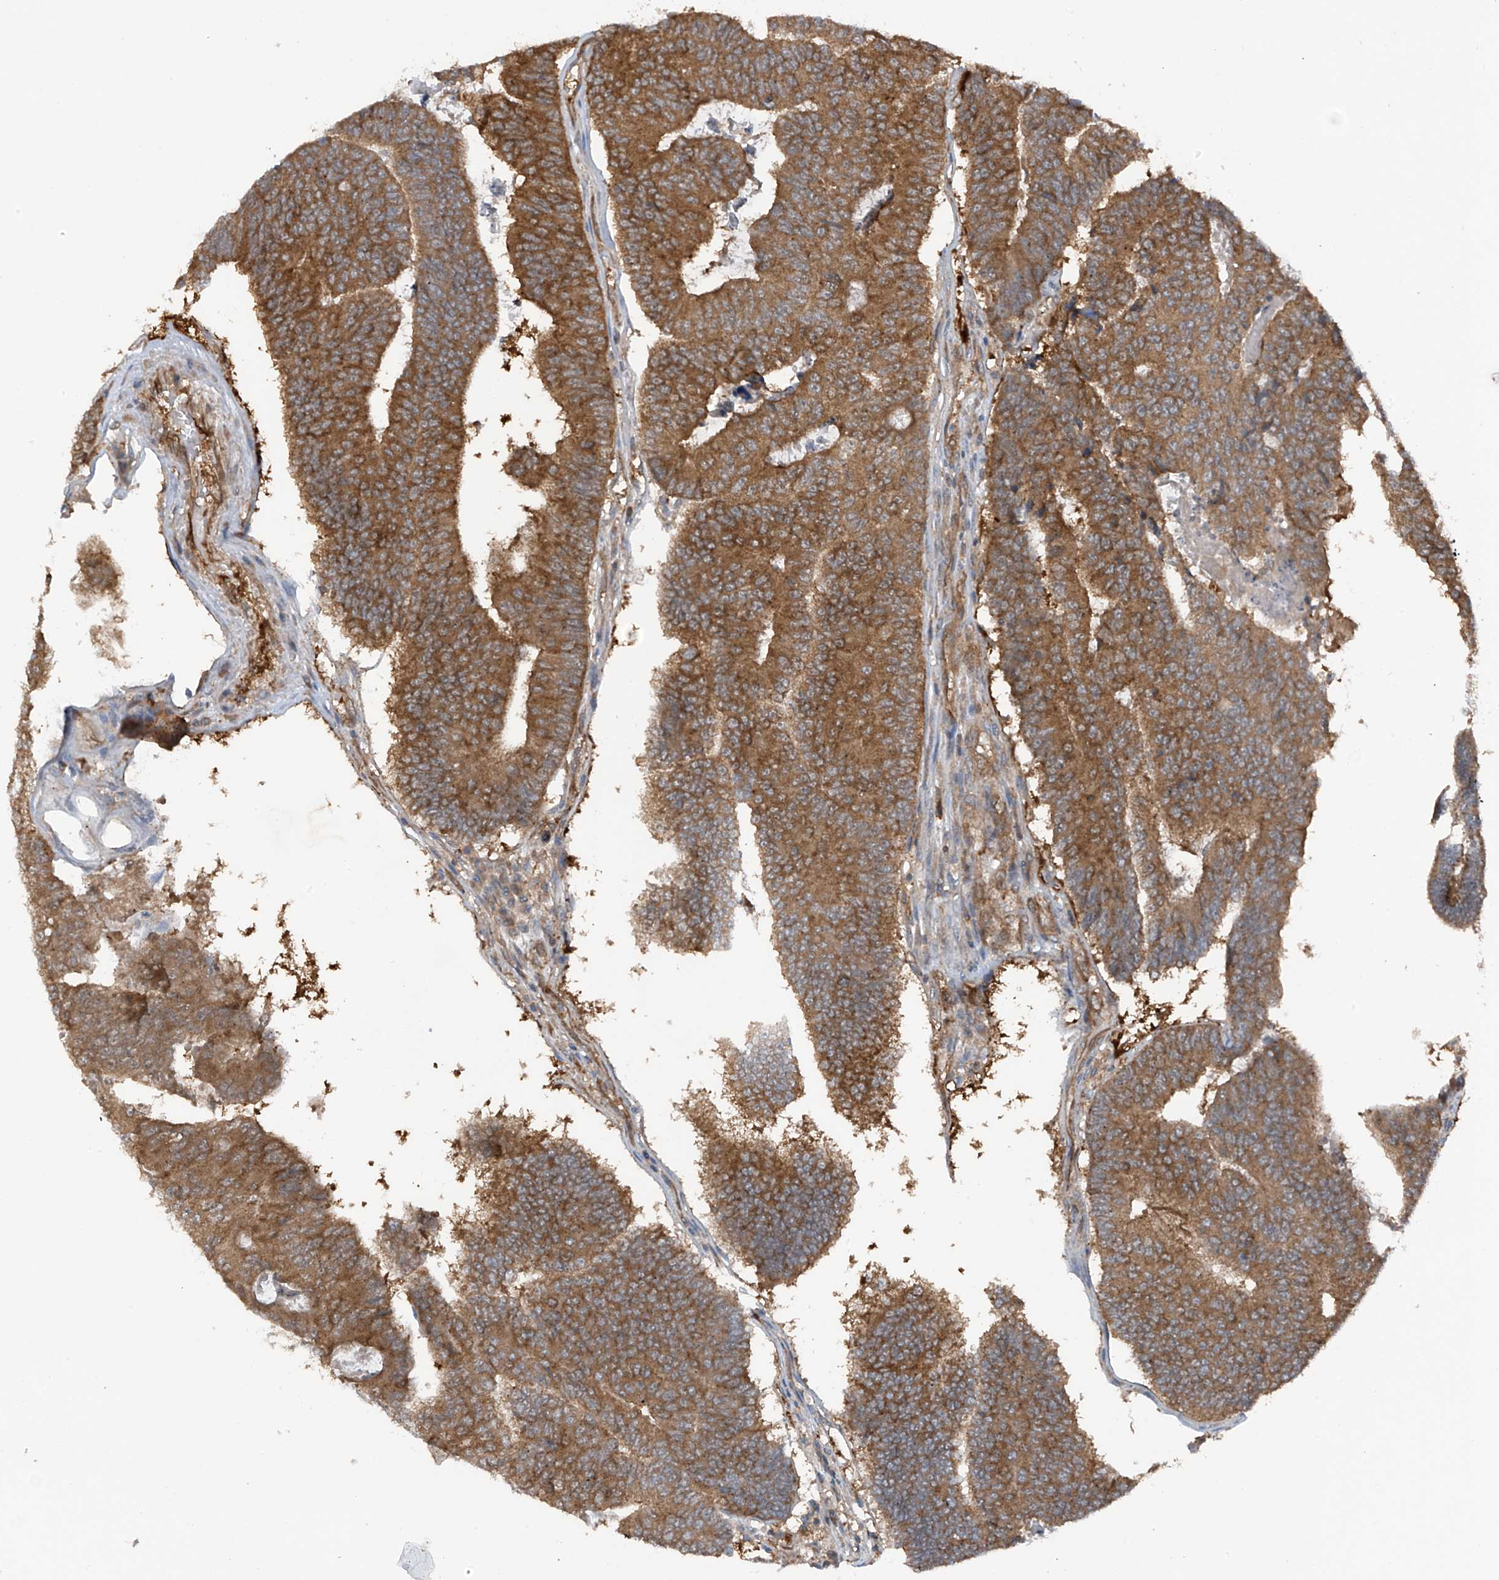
{"staining": {"intensity": "moderate", "quantity": ">75%", "location": "cytoplasmic/membranous"}, "tissue": "colorectal cancer", "cell_type": "Tumor cells", "image_type": "cancer", "snomed": [{"axis": "morphology", "description": "Adenocarcinoma, NOS"}, {"axis": "topography", "description": "Colon"}], "caption": "Colorectal cancer stained for a protein (brown) exhibits moderate cytoplasmic/membranous positive expression in about >75% of tumor cells.", "gene": "TXNDC9", "patient": {"sex": "female", "age": 67}}